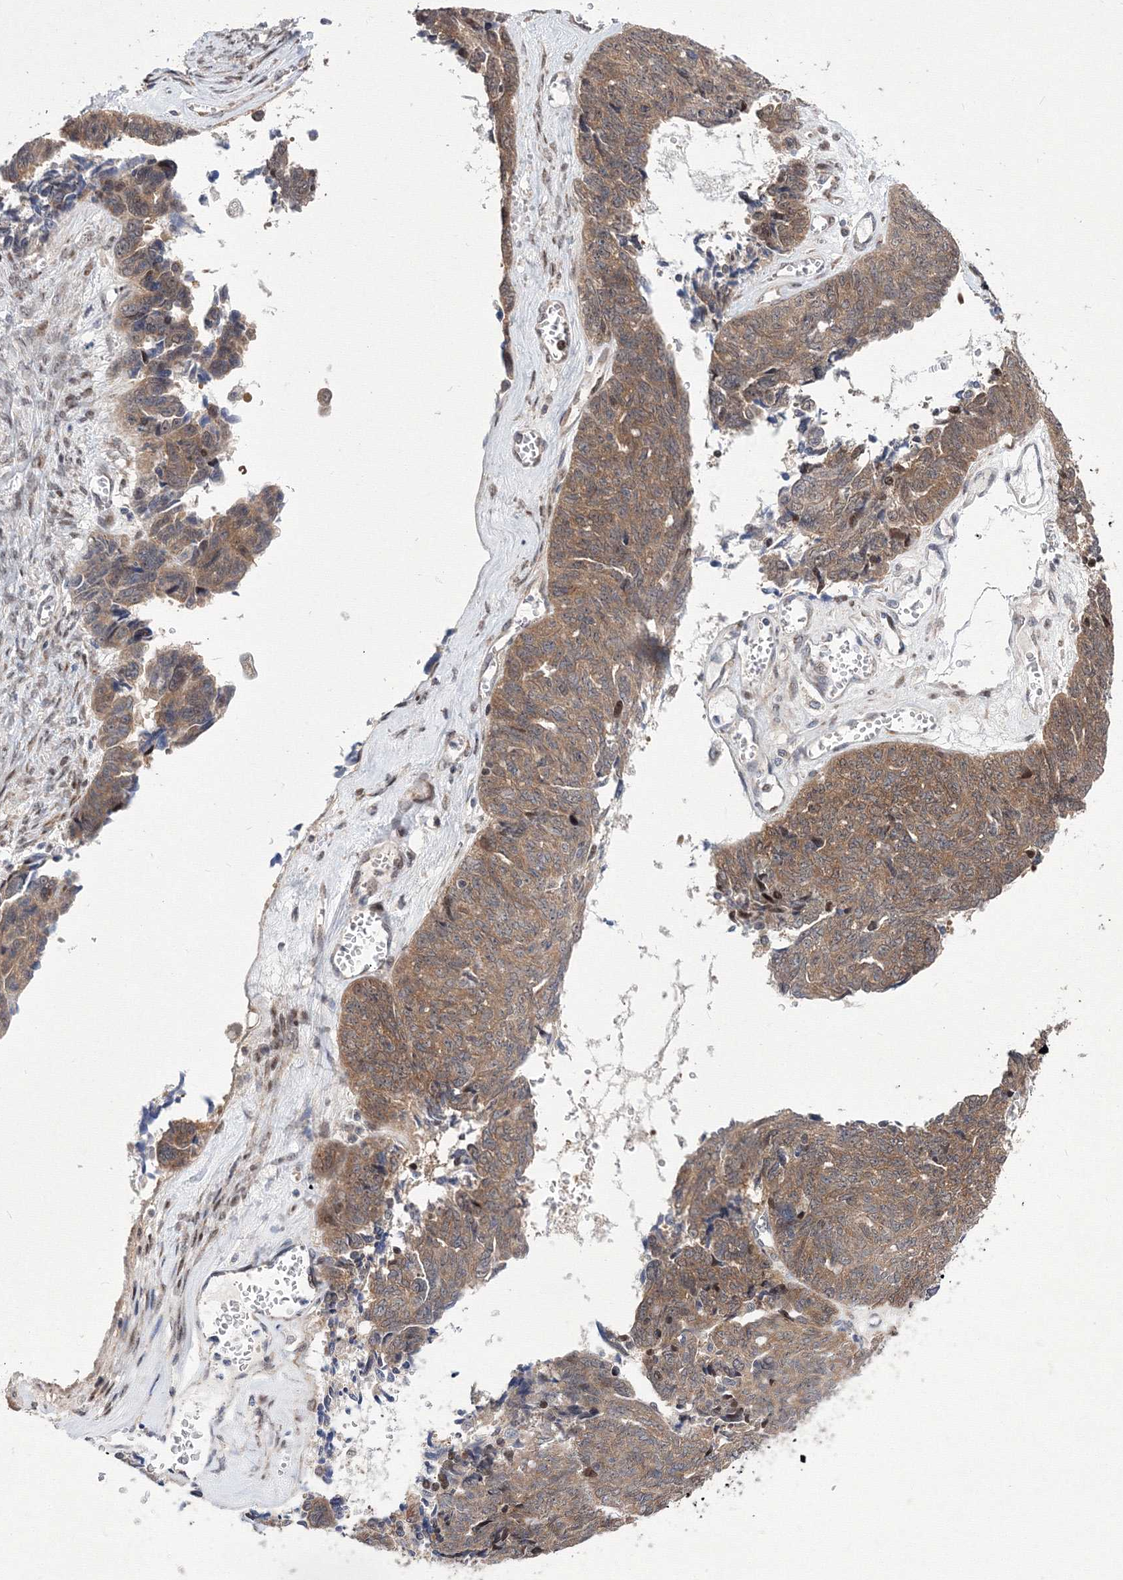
{"staining": {"intensity": "moderate", "quantity": ">75%", "location": "cytoplasmic/membranous,nuclear"}, "tissue": "ovarian cancer", "cell_type": "Tumor cells", "image_type": "cancer", "snomed": [{"axis": "morphology", "description": "Cystadenocarcinoma, serous, NOS"}, {"axis": "topography", "description": "Ovary"}], "caption": "Ovarian serous cystadenocarcinoma tissue reveals moderate cytoplasmic/membranous and nuclear positivity in approximately >75% of tumor cells, visualized by immunohistochemistry. (DAB IHC with brightfield microscopy, high magnification).", "gene": "GPN1", "patient": {"sex": "female", "age": 79}}